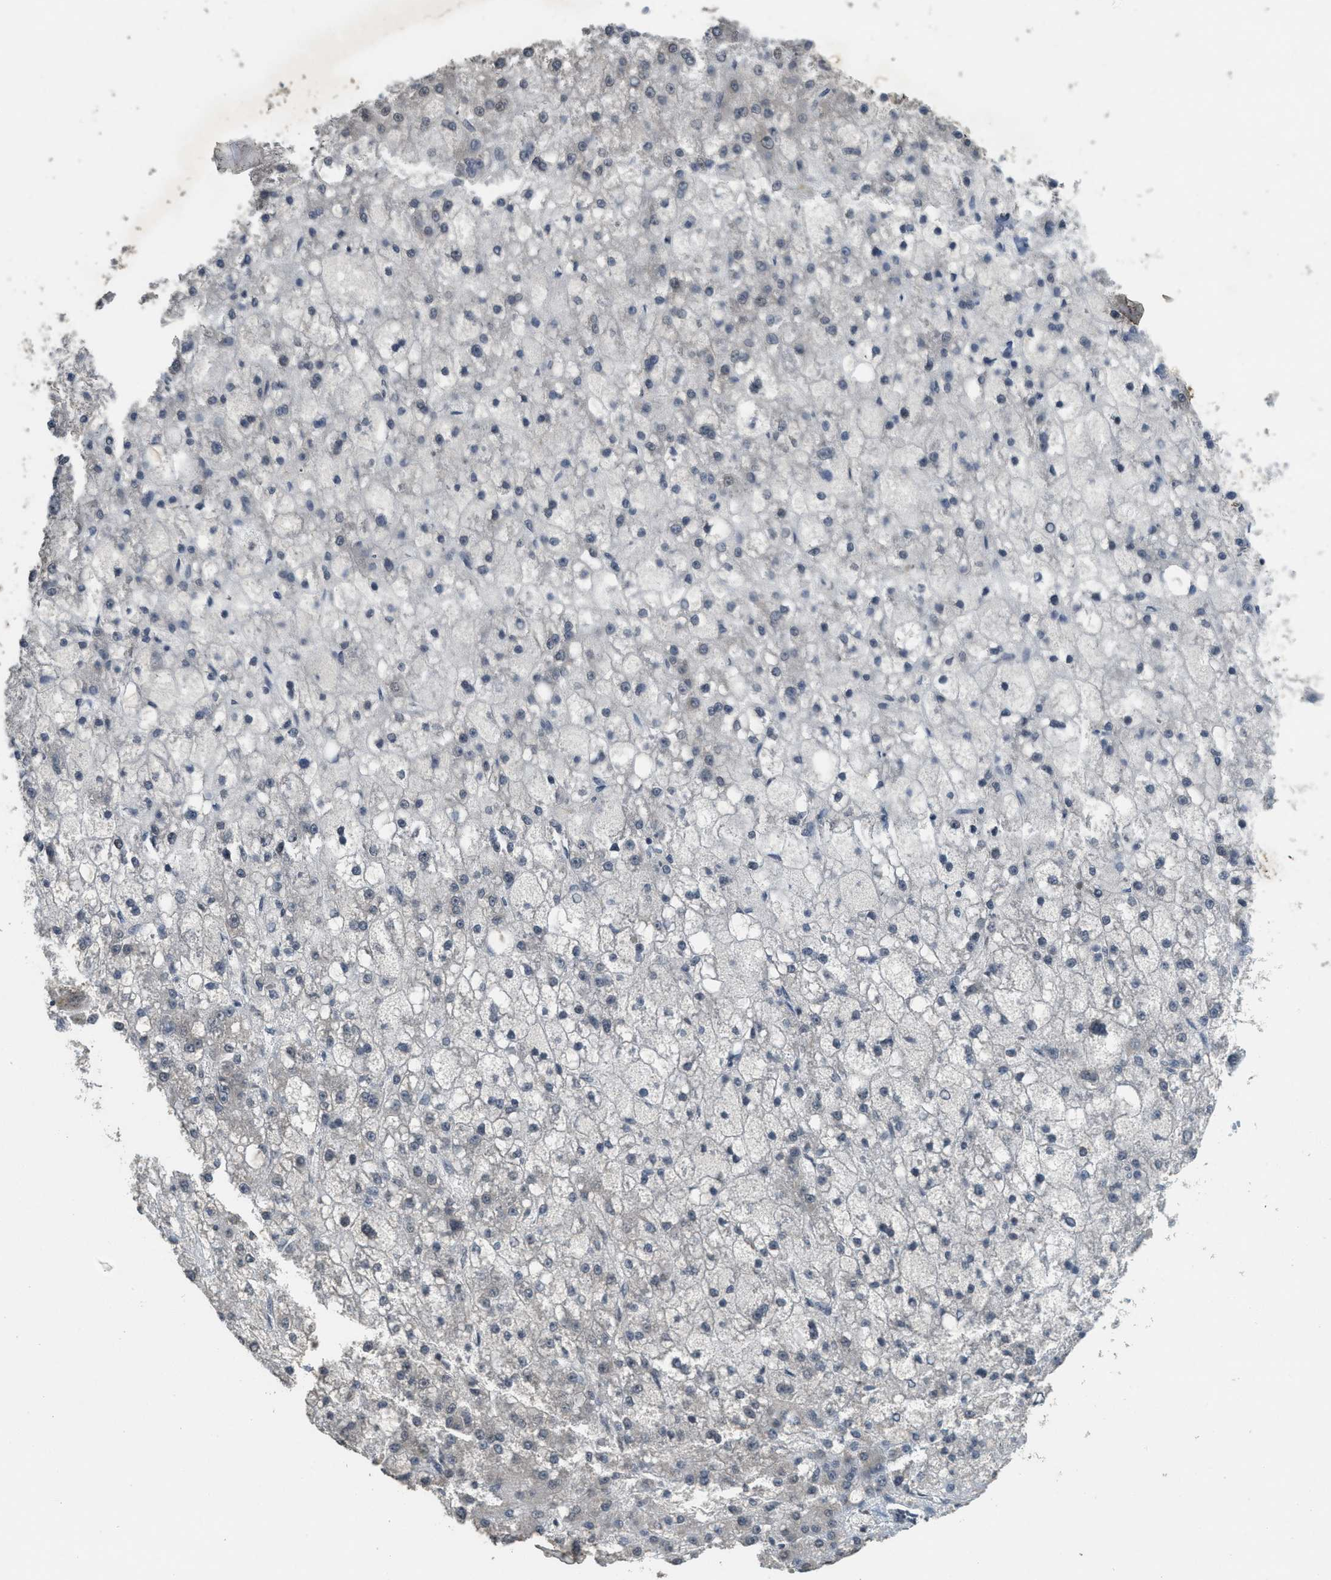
{"staining": {"intensity": "weak", "quantity": "<25%", "location": "nuclear"}, "tissue": "liver cancer", "cell_type": "Tumor cells", "image_type": "cancer", "snomed": [{"axis": "morphology", "description": "Carcinoma, Hepatocellular, NOS"}, {"axis": "topography", "description": "Liver"}], "caption": "High power microscopy photomicrograph of an immunohistochemistry histopathology image of hepatocellular carcinoma (liver), revealing no significant staining in tumor cells.", "gene": "DNAJB1", "patient": {"sex": "male", "age": 67}}